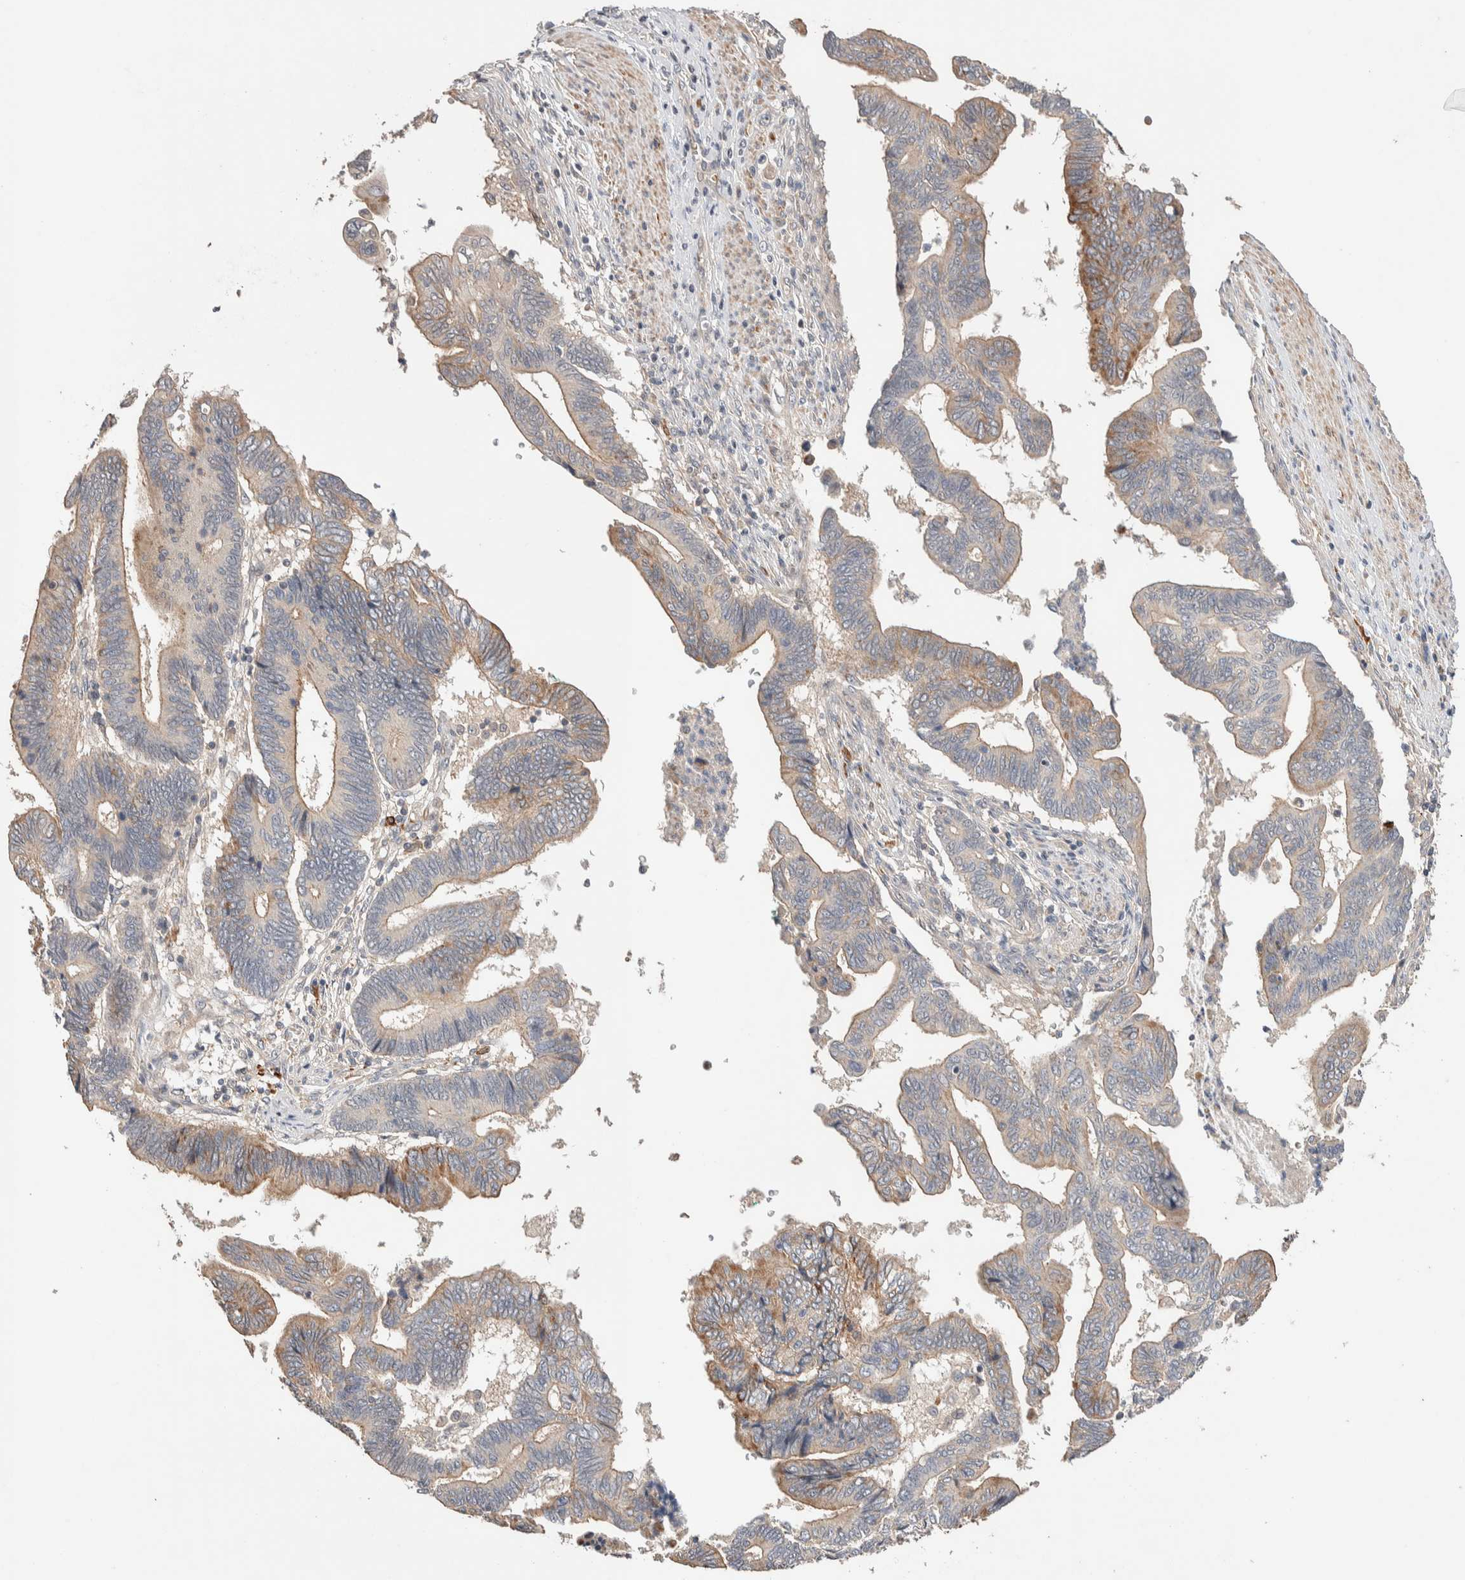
{"staining": {"intensity": "moderate", "quantity": "25%-75%", "location": "cytoplasmic/membranous"}, "tissue": "pancreatic cancer", "cell_type": "Tumor cells", "image_type": "cancer", "snomed": [{"axis": "morphology", "description": "Adenocarcinoma, NOS"}, {"axis": "topography", "description": "Pancreas"}], "caption": "Moderate cytoplasmic/membranous positivity is identified in approximately 25%-75% of tumor cells in pancreatic cancer (adenocarcinoma). The protein of interest is stained brown, and the nuclei are stained in blue (DAB IHC with brightfield microscopy, high magnification).", "gene": "WDR91", "patient": {"sex": "female", "age": 70}}